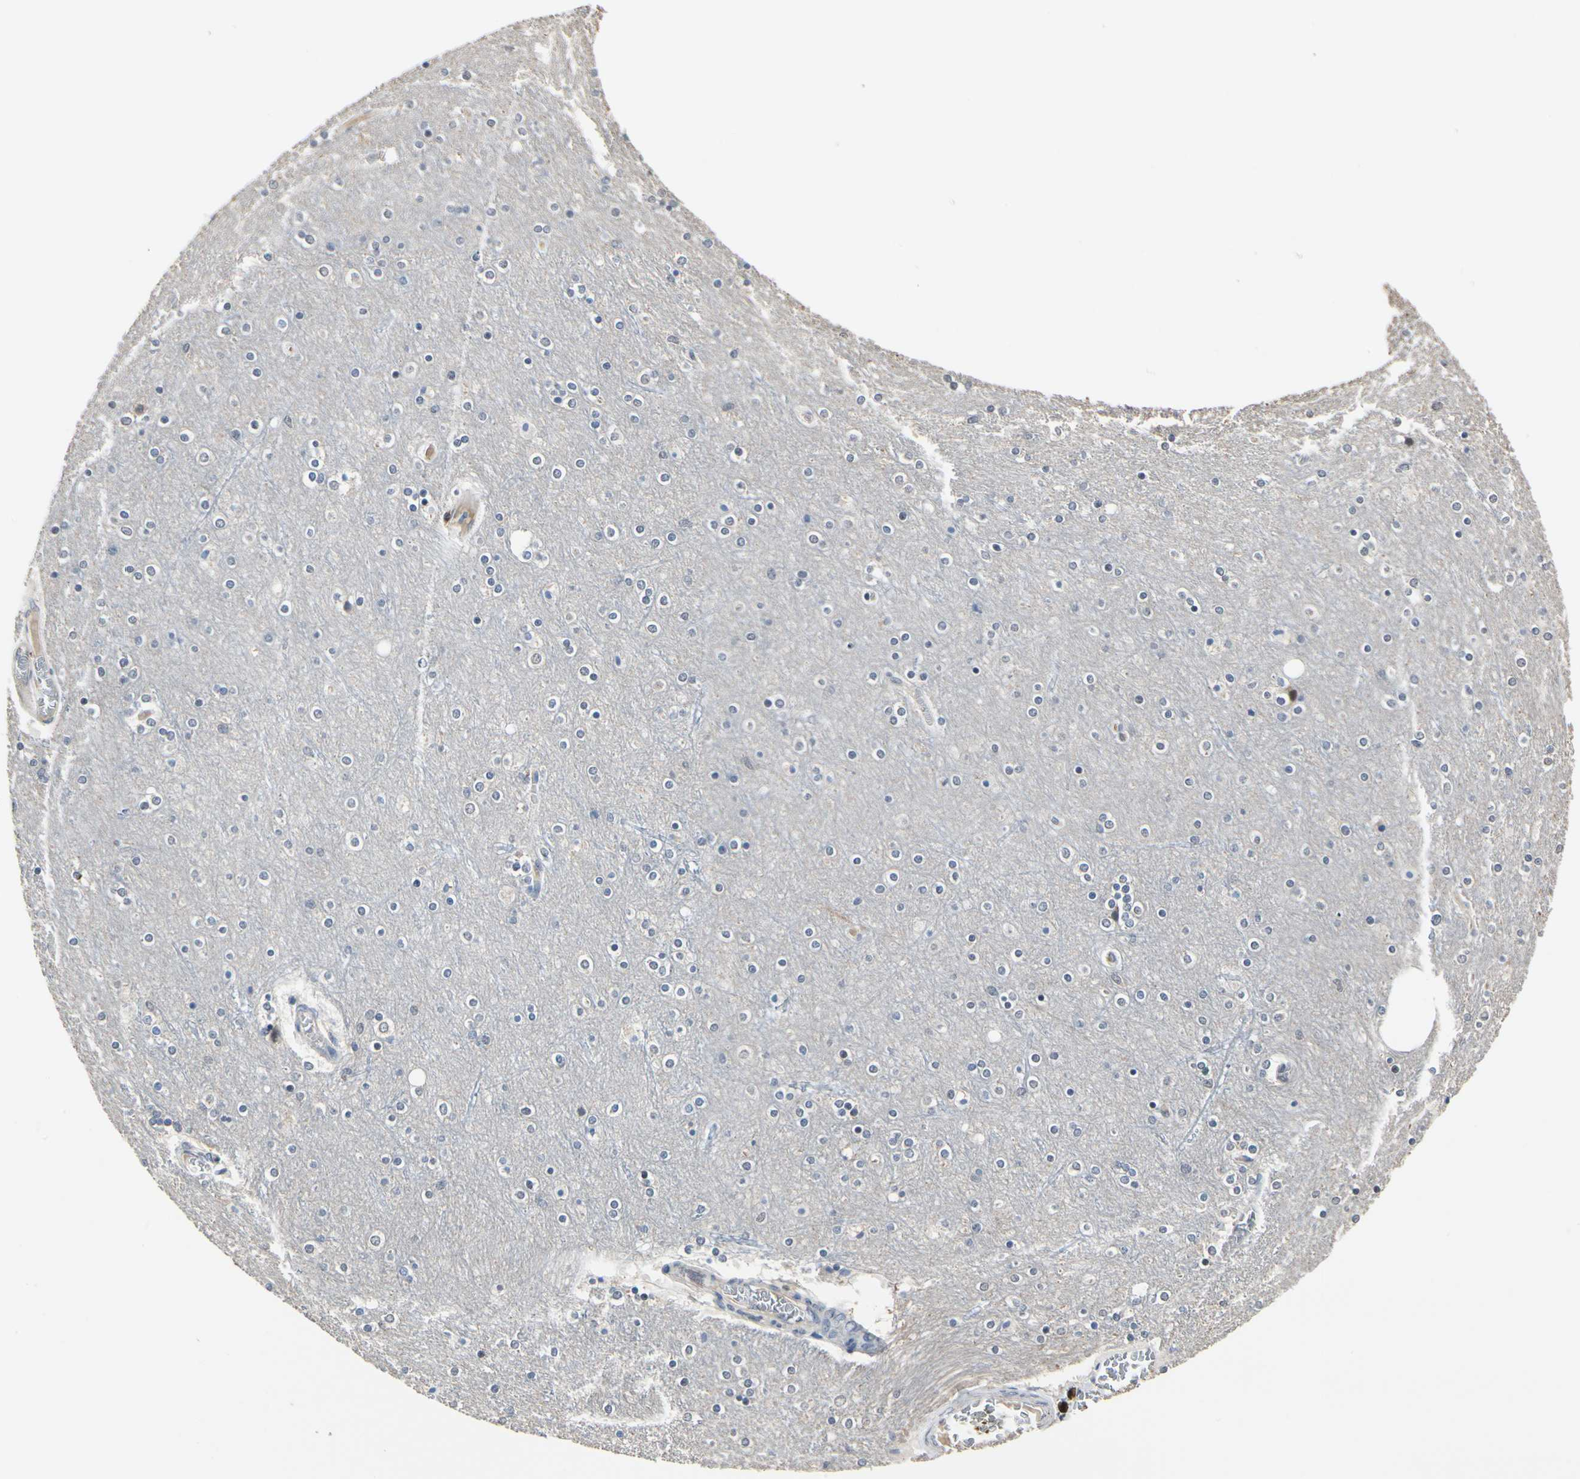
{"staining": {"intensity": "moderate", "quantity": "<25%", "location": "nuclear"}, "tissue": "cerebral cortex", "cell_type": "Endothelial cells", "image_type": "normal", "snomed": [{"axis": "morphology", "description": "Normal tissue, NOS"}, {"axis": "topography", "description": "Cerebral cortex"}], "caption": "Immunohistochemical staining of benign human cerebral cortex demonstrates moderate nuclear protein expression in approximately <25% of endothelial cells.", "gene": "NFATC2", "patient": {"sex": "female", "age": 54}}